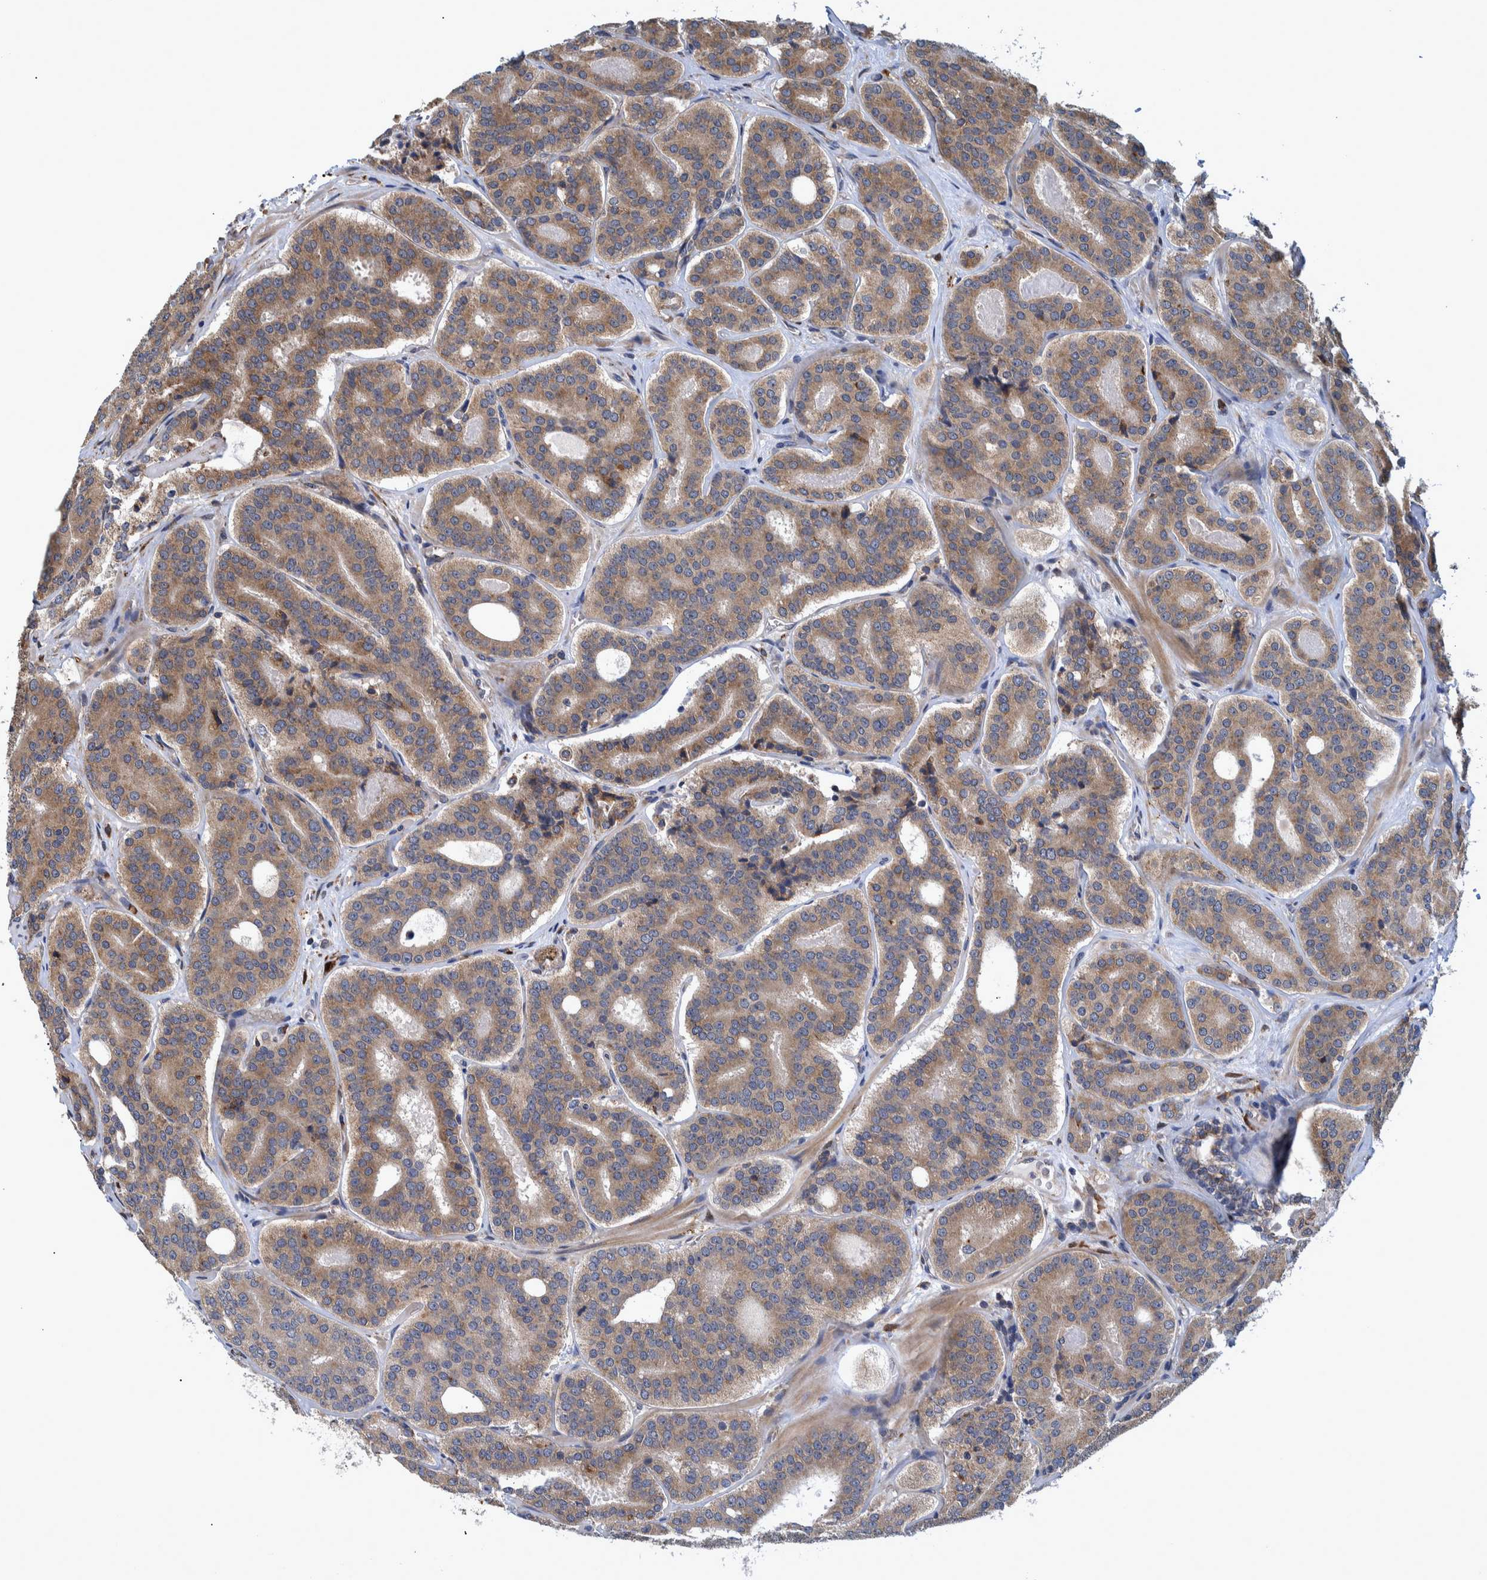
{"staining": {"intensity": "moderate", "quantity": ">75%", "location": "cytoplasmic/membranous"}, "tissue": "prostate cancer", "cell_type": "Tumor cells", "image_type": "cancer", "snomed": [{"axis": "morphology", "description": "Adenocarcinoma, High grade"}, {"axis": "topography", "description": "Prostate"}], "caption": "There is medium levels of moderate cytoplasmic/membranous expression in tumor cells of prostate cancer (high-grade adenocarcinoma), as demonstrated by immunohistochemical staining (brown color).", "gene": "SPAG5", "patient": {"sex": "male", "age": 60}}